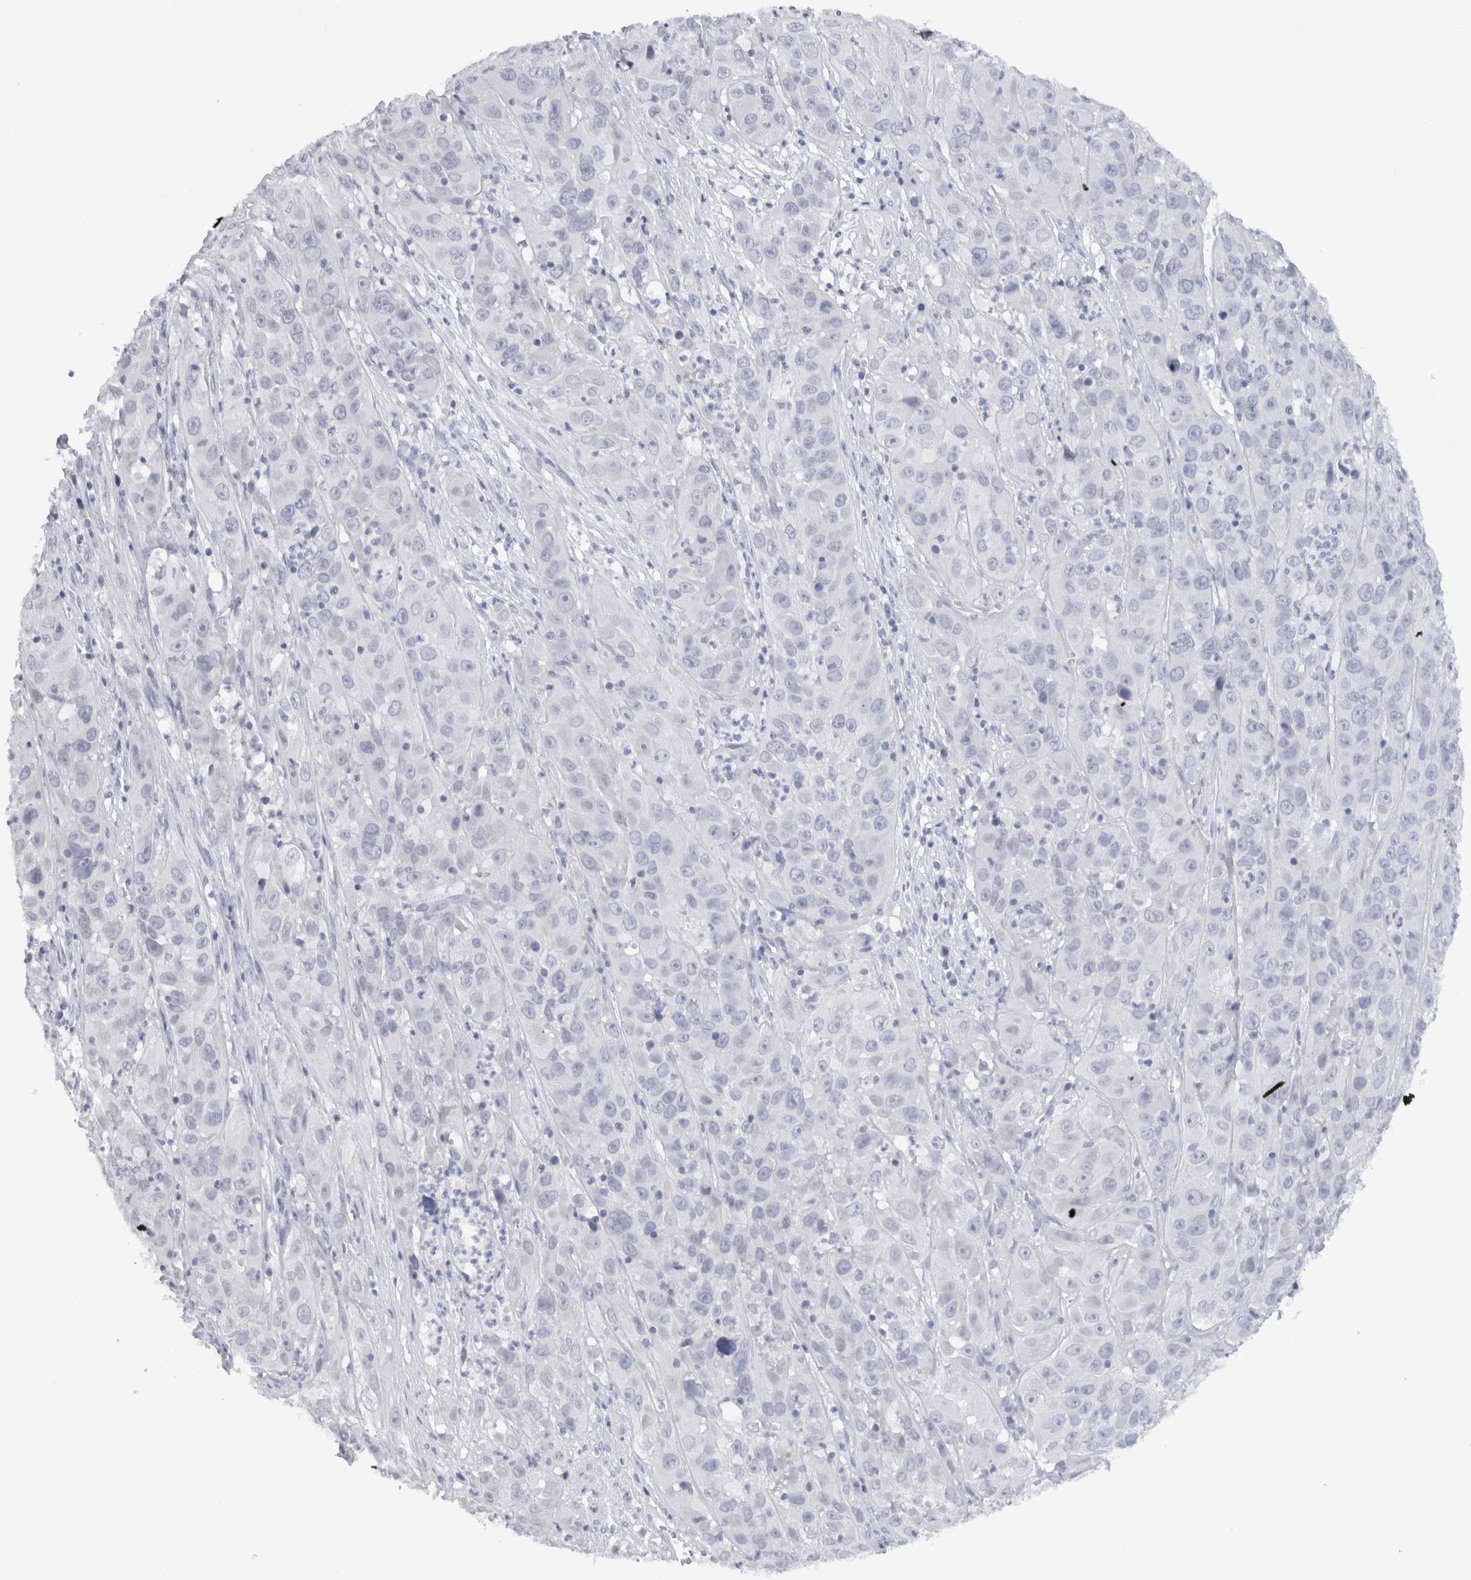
{"staining": {"intensity": "negative", "quantity": "none", "location": "none"}, "tissue": "cervical cancer", "cell_type": "Tumor cells", "image_type": "cancer", "snomed": [{"axis": "morphology", "description": "Squamous cell carcinoma, NOS"}, {"axis": "topography", "description": "Cervix"}], "caption": "An immunohistochemistry micrograph of cervical cancer (squamous cell carcinoma) is shown. There is no staining in tumor cells of cervical cancer (squamous cell carcinoma).", "gene": "C9orf50", "patient": {"sex": "female", "age": 32}}